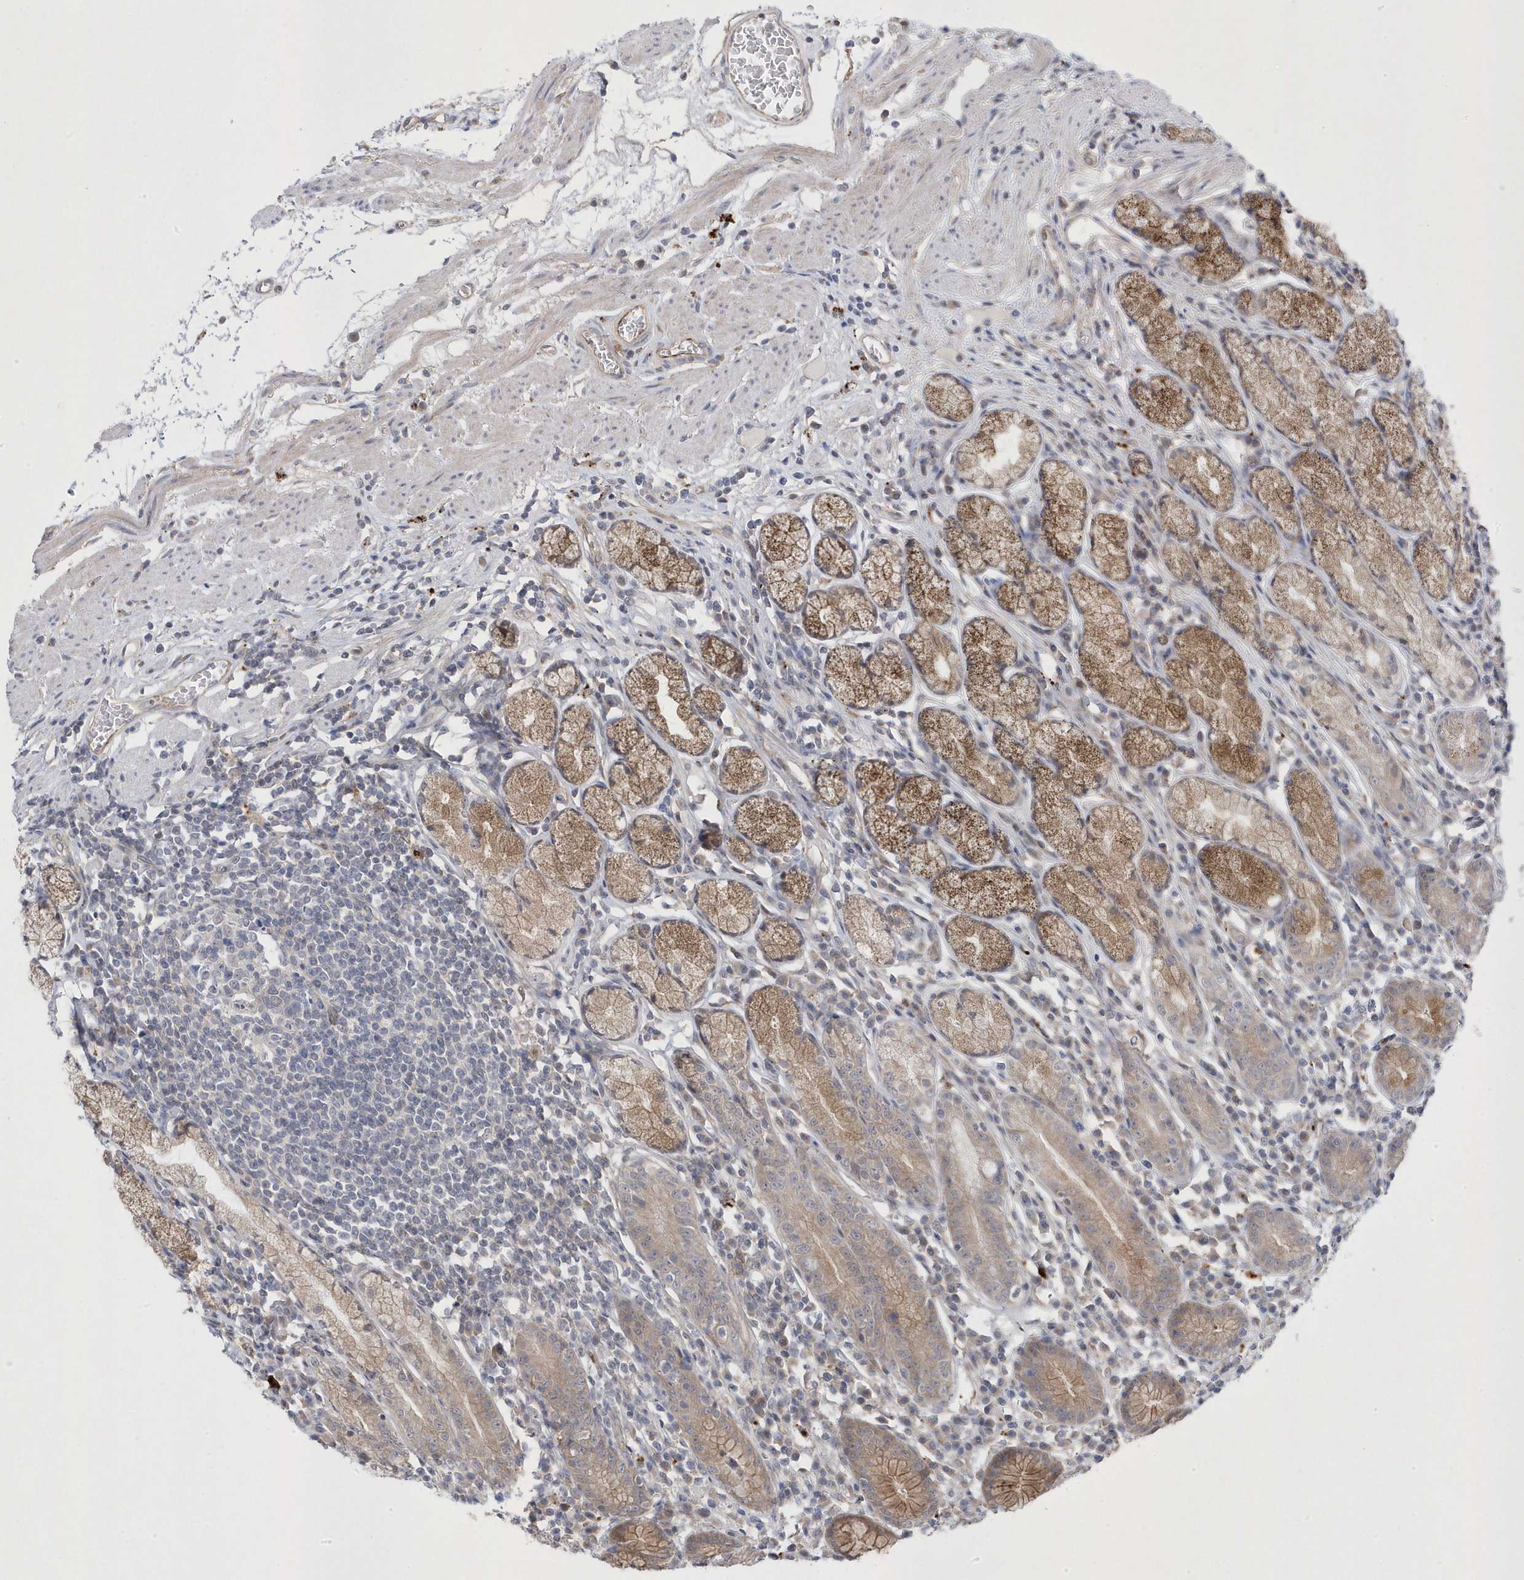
{"staining": {"intensity": "weak", "quantity": "25%-75%", "location": "cytoplasmic/membranous"}, "tissue": "stomach", "cell_type": "Glandular cells", "image_type": "normal", "snomed": [{"axis": "morphology", "description": "Normal tissue, NOS"}, {"axis": "topography", "description": "Stomach"}], "caption": "Benign stomach was stained to show a protein in brown. There is low levels of weak cytoplasmic/membranous staining in about 25%-75% of glandular cells. (IHC, brightfield microscopy, high magnification).", "gene": "ANAPC1", "patient": {"sex": "male", "age": 55}}